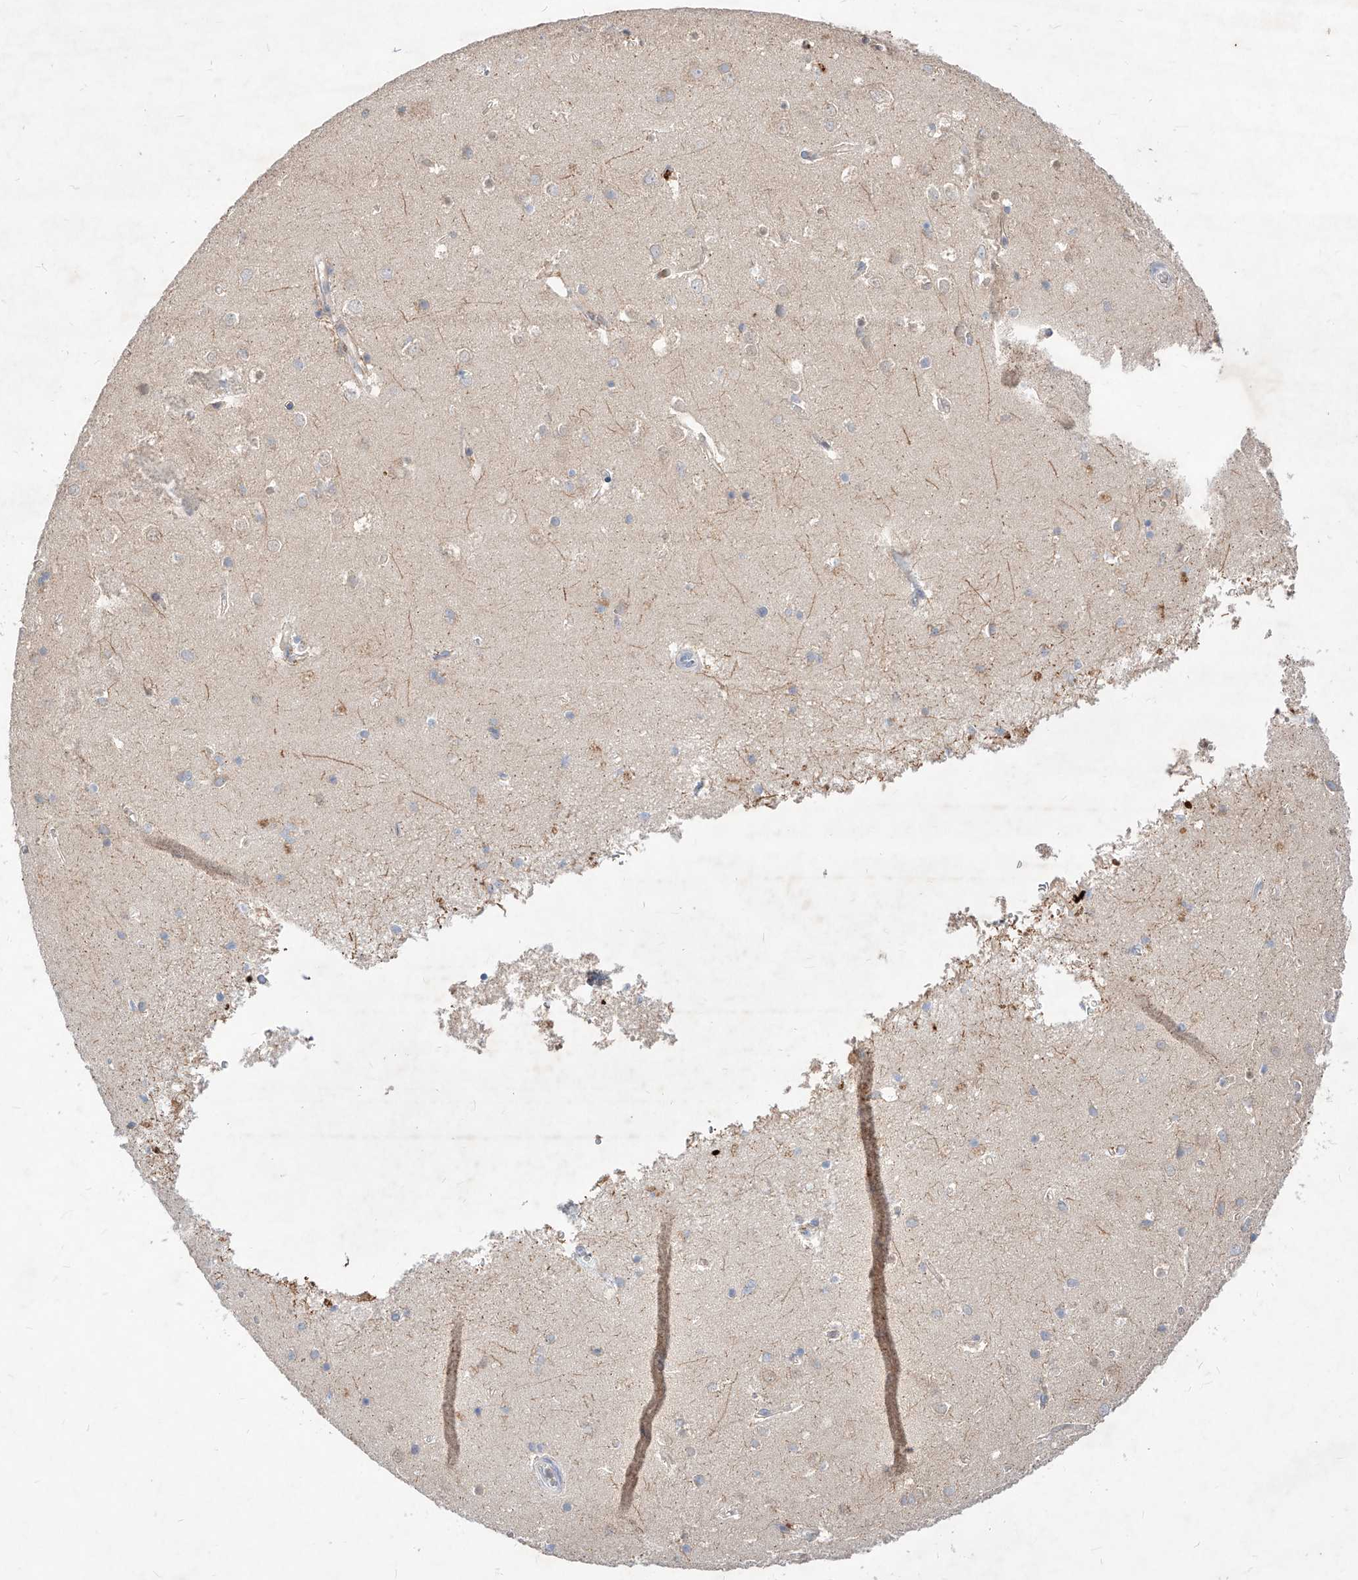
{"staining": {"intensity": "negative", "quantity": "none", "location": "none"}, "tissue": "cerebral cortex", "cell_type": "Endothelial cells", "image_type": "normal", "snomed": [{"axis": "morphology", "description": "Normal tissue, NOS"}, {"axis": "topography", "description": "Cerebral cortex"}], "caption": "Immunohistochemistry photomicrograph of normal cerebral cortex: human cerebral cortex stained with DAB (3,3'-diaminobenzidine) reveals no significant protein expression in endothelial cells.", "gene": "TSNAX", "patient": {"sex": "male", "age": 54}}